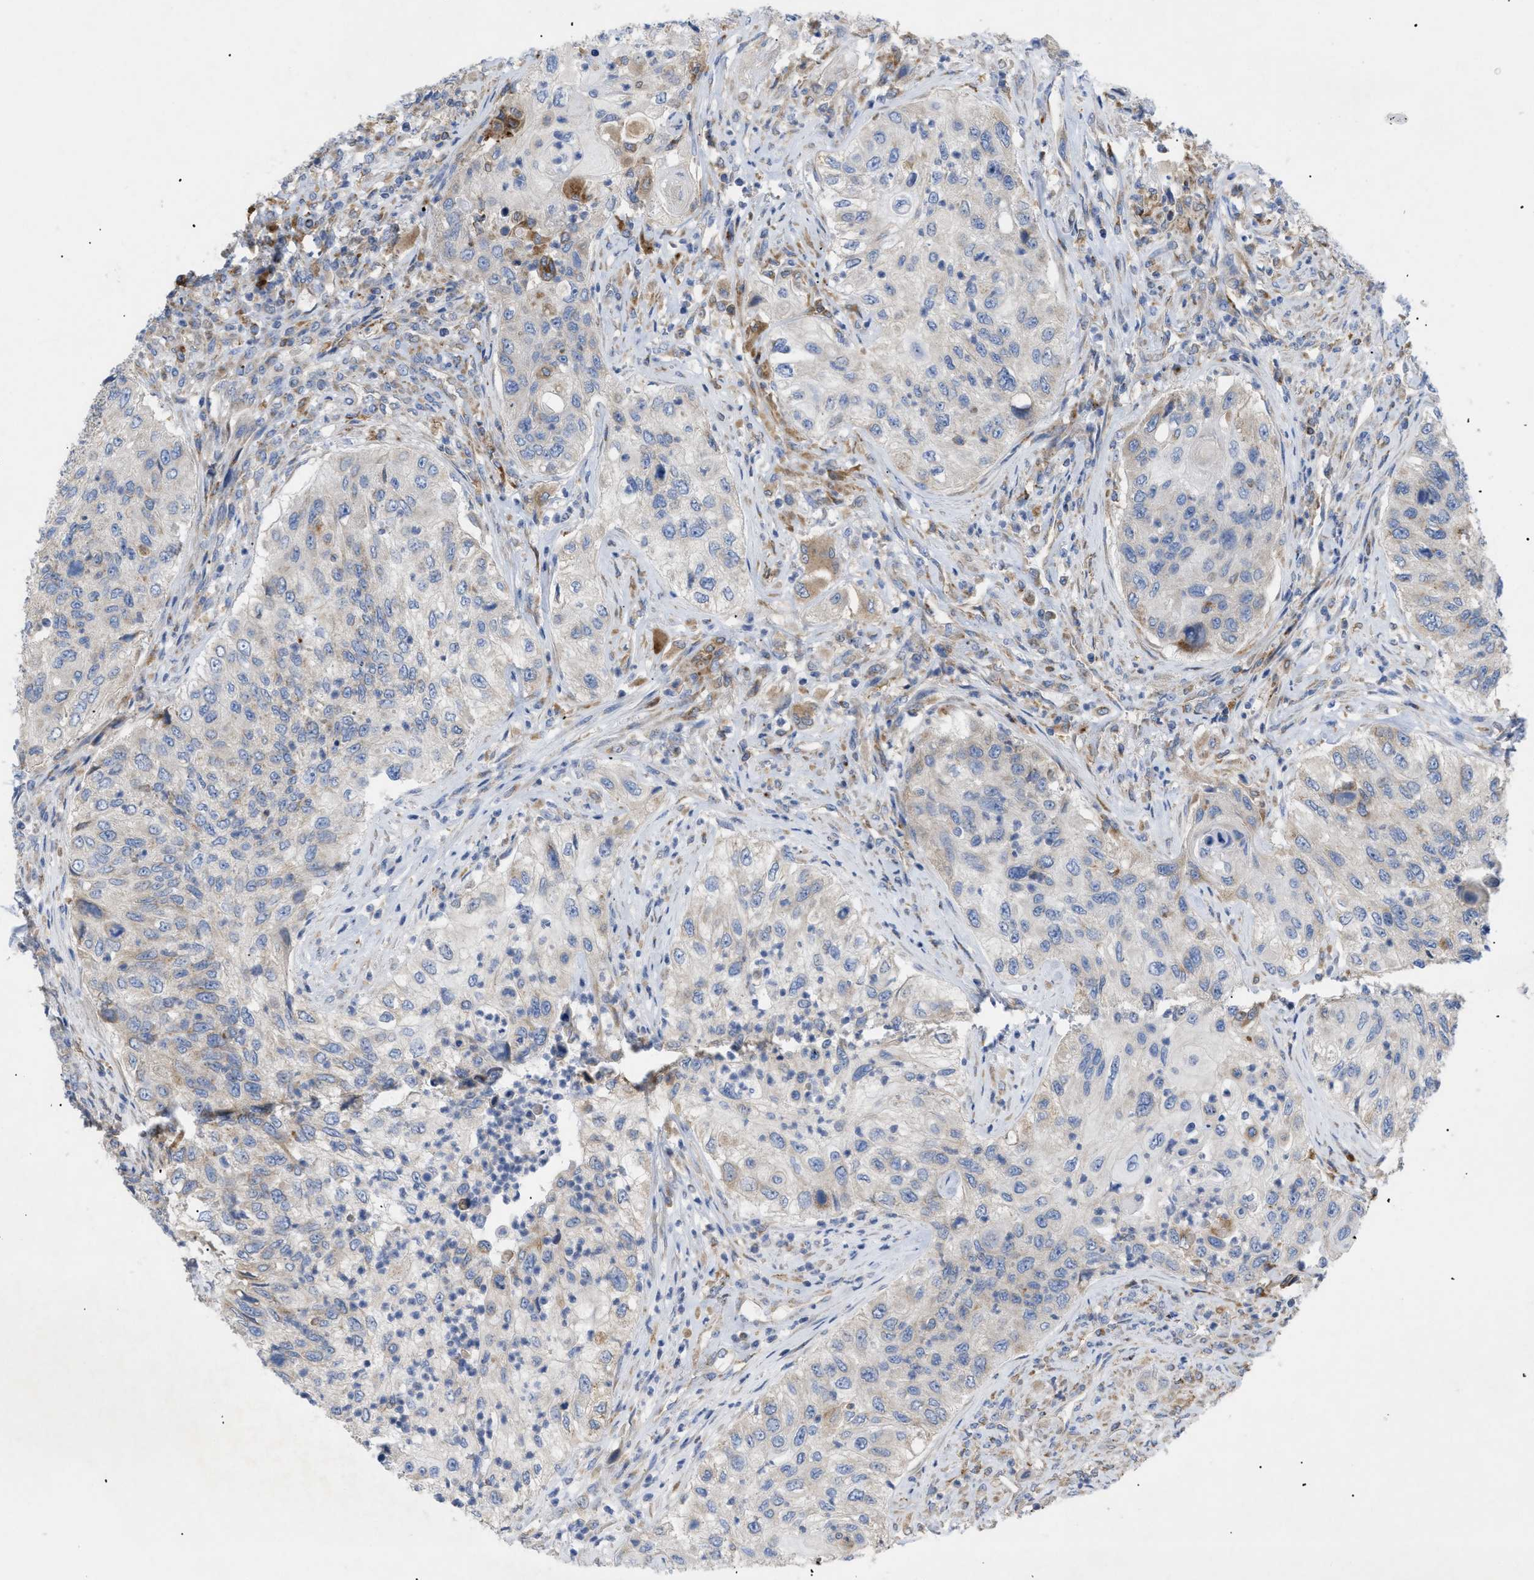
{"staining": {"intensity": "negative", "quantity": "none", "location": "none"}, "tissue": "urothelial cancer", "cell_type": "Tumor cells", "image_type": "cancer", "snomed": [{"axis": "morphology", "description": "Urothelial carcinoma, High grade"}, {"axis": "topography", "description": "Urinary bladder"}], "caption": "The immunohistochemistry photomicrograph has no significant positivity in tumor cells of urothelial cancer tissue.", "gene": "SLC50A1", "patient": {"sex": "female", "age": 60}}